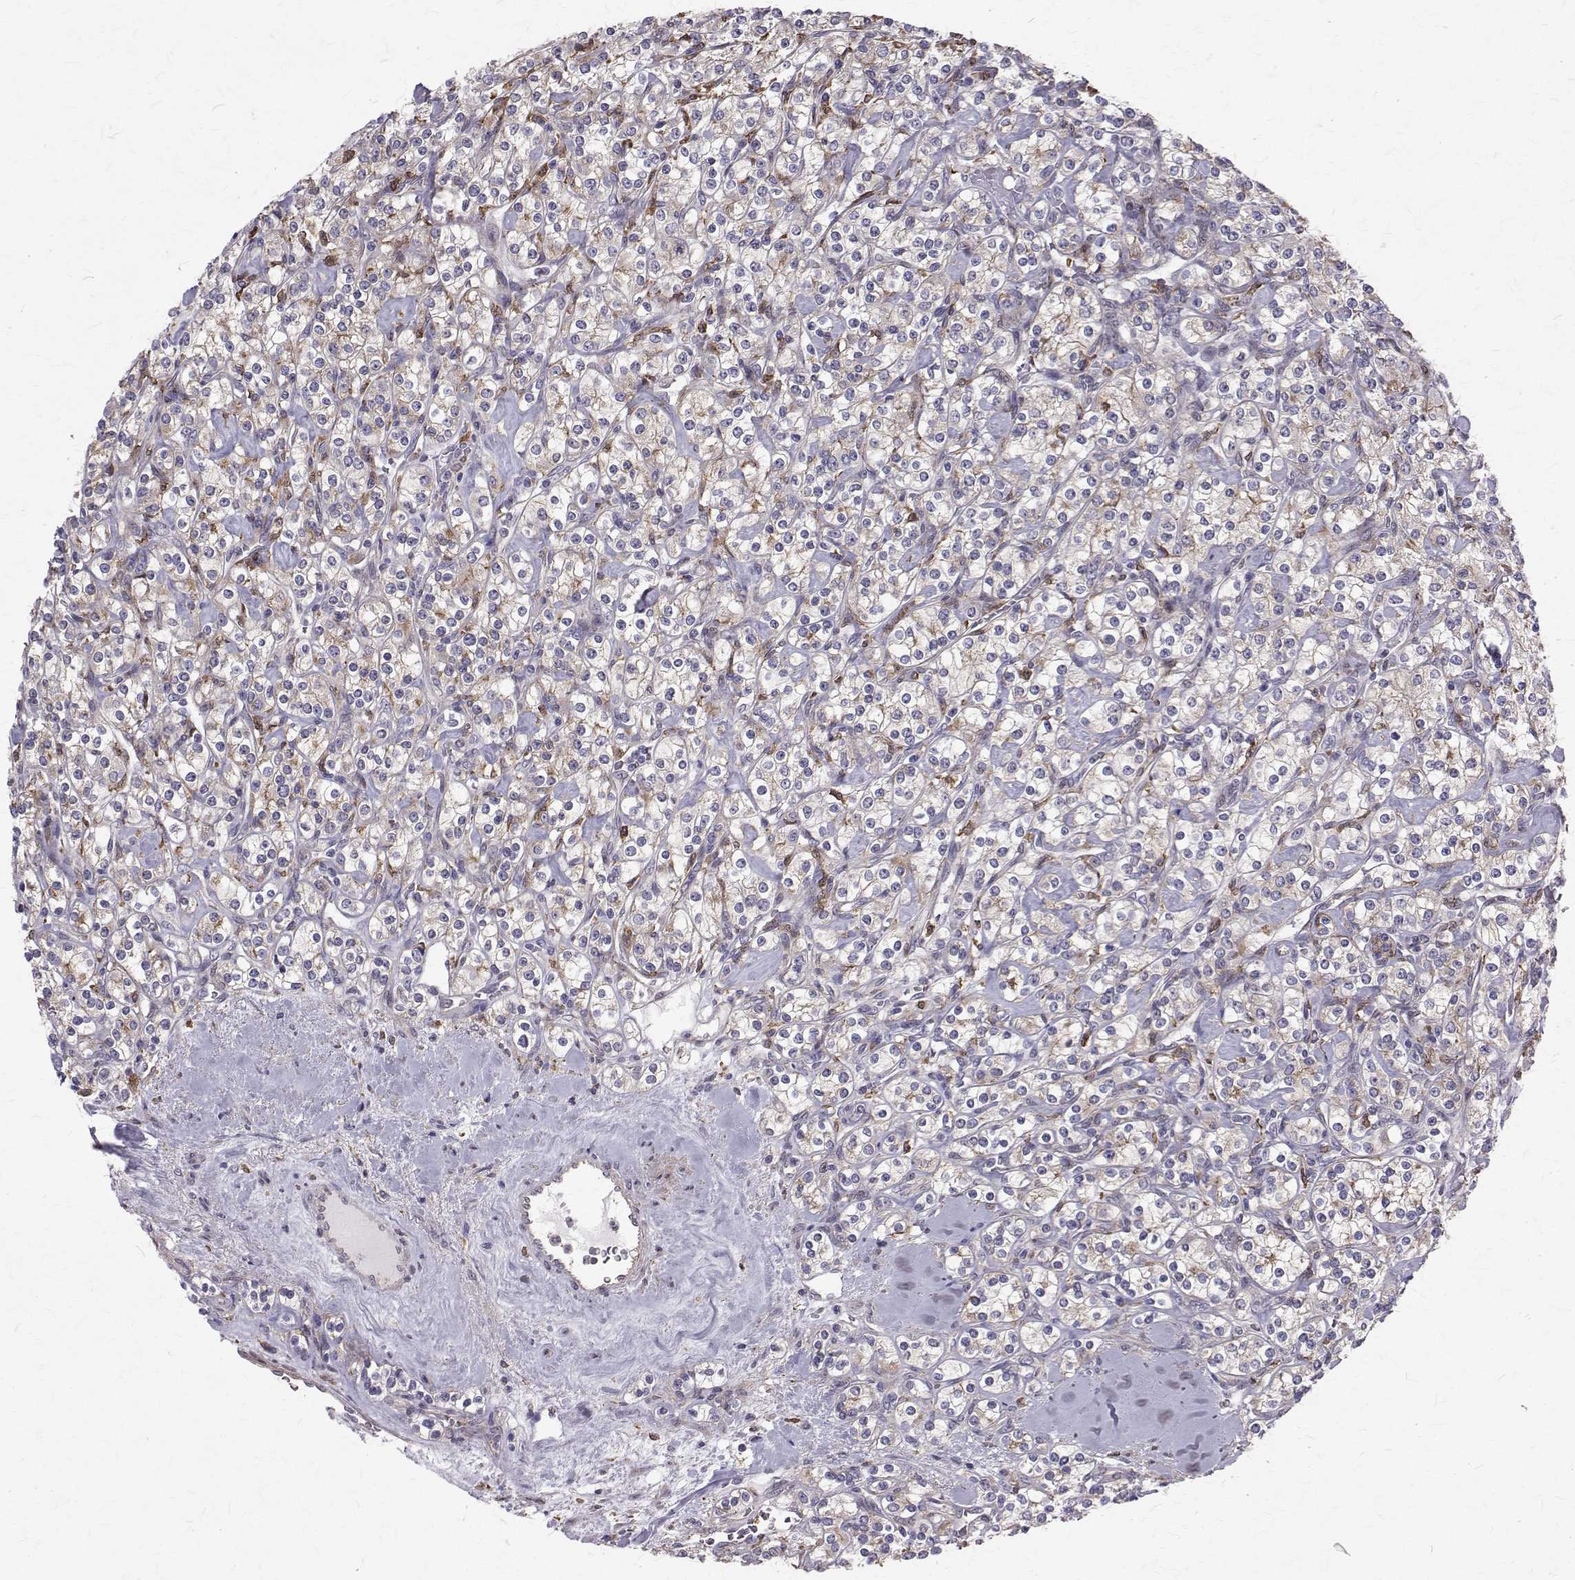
{"staining": {"intensity": "negative", "quantity": "none", "location": "none"}, "tissue": "renal cancer", "cell_type": "Tumor cells", "image_type": "cancer", "snomed": [{"axis": "morphology", "description": "Adenocarcinoma, NOS"}, {"axis": "topography", "description": "Kidney"}], "caption": "Immunohistochemistry of human renal cancer (adenocarcinoma) exhibits no staining in tumor cells. (DAB (3,3'-diaminobenzidine) IHC, high magnification).", "gene": "CCDC89", "patient": {"sex": "male", "age": 77}}